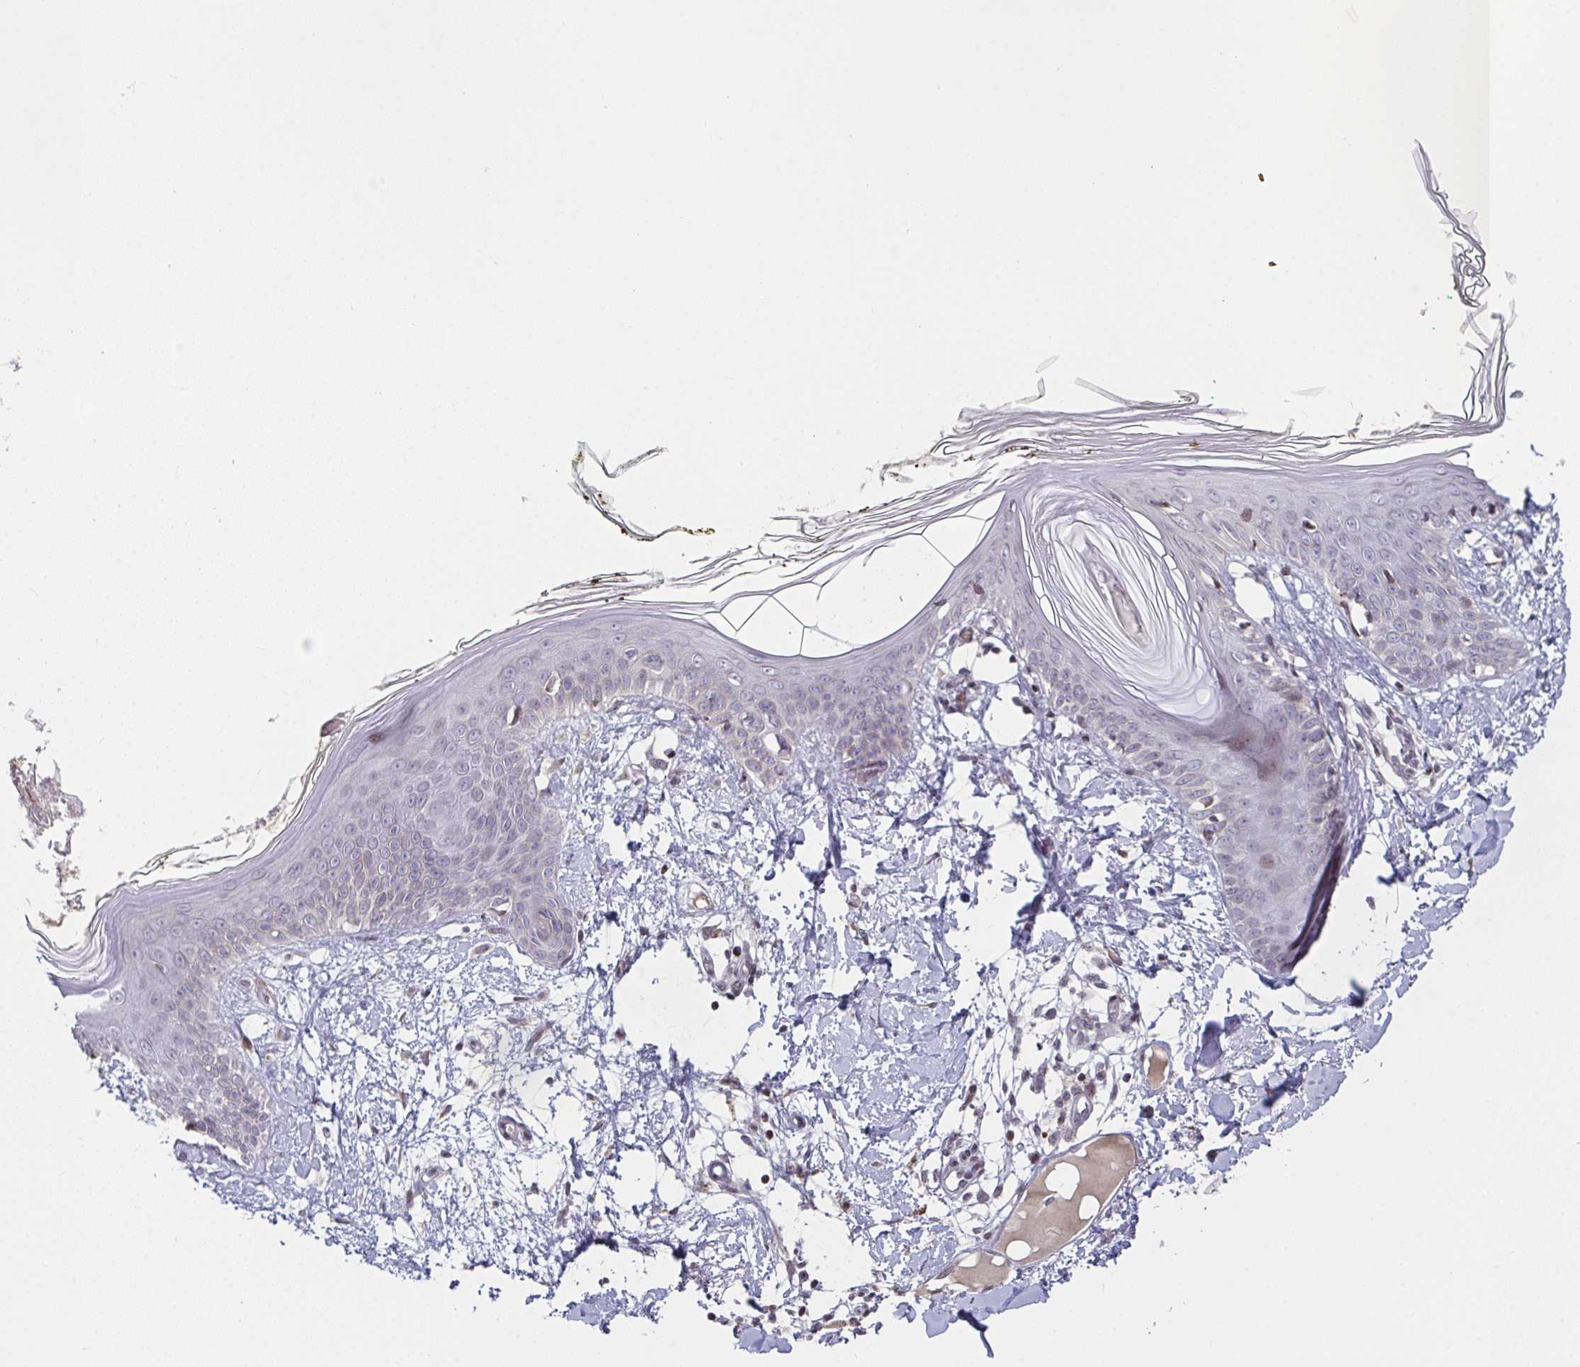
{"staining": {"intensity": "weak", "quantity": ">75%", "location": "nuclear"}, "tissue": "skin", "cell_type": "Fibroblasts", "image_type": "normal", "snomed": [{"axis": "morphology", "description": "Normal tissue, NOS"}, {"axis": "topography", "description": "Skin"}], "caption": "About >75% of fibroblasts in normal skin display weak nuclear protein expression as visualized by brown immunohistochemical staining.", "gene": "PCDHB8", "patient": {"sex": "female", "age": 34}}